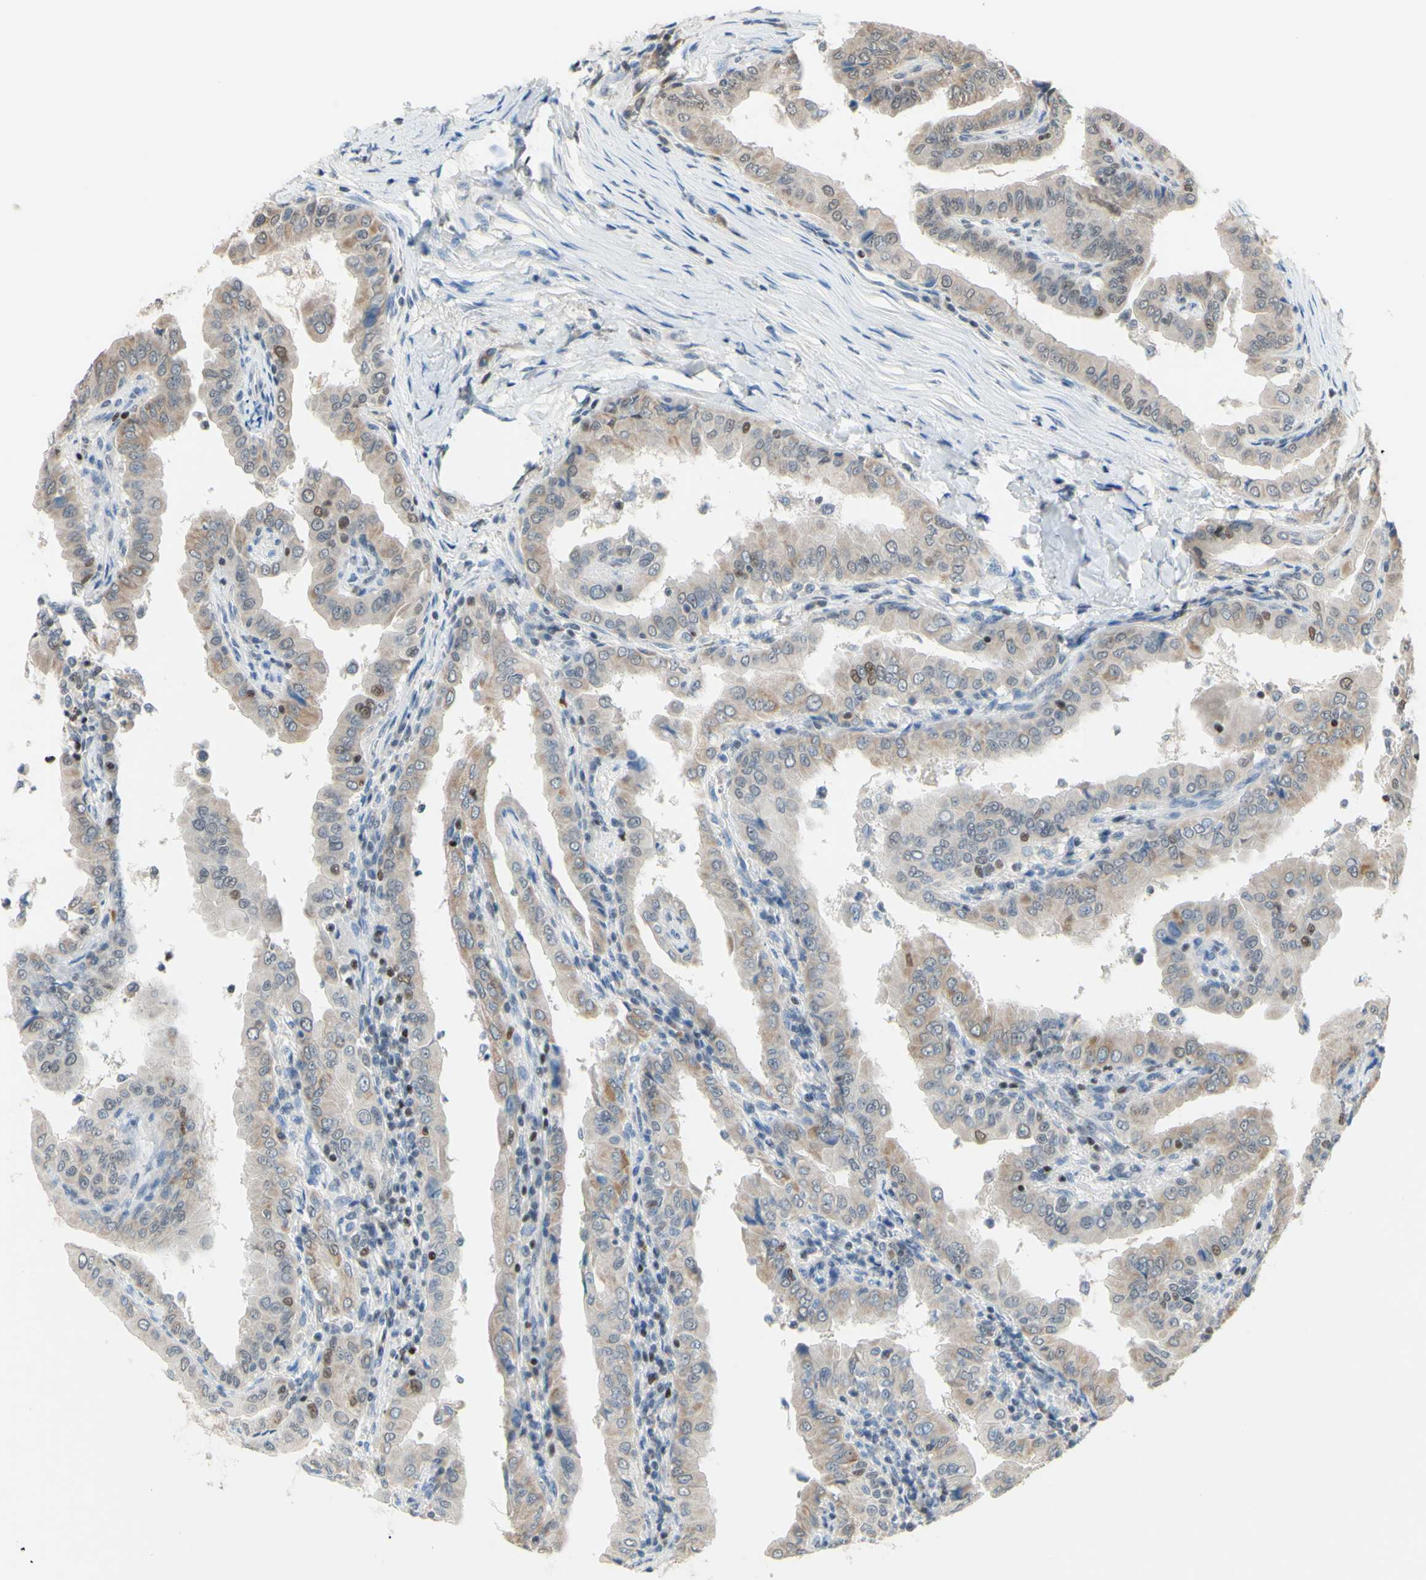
{"staining": {"intensity": "weak", "quantity": "25%-75%", "location": "cytoplasmic/membranous"}, "tissue": "thyroid cancer", "cell_type": "Tumor cells", "image_type": "cancer", "snomed": [{"axis": "morphology", "description": "Papillary adenocarcinoma, NOS"}, {"axis": "topography", "description": "Thyroid gland"}], "caption": "Human thyroid cancer (papillary adenocarcinoma) stained for a protein (brown) displays weak cytoplasmic/membranous positive expression in about 25%-75% of tumor cells.", "gene": "SP4", "patient": {"sex": "male", "age": 33}}